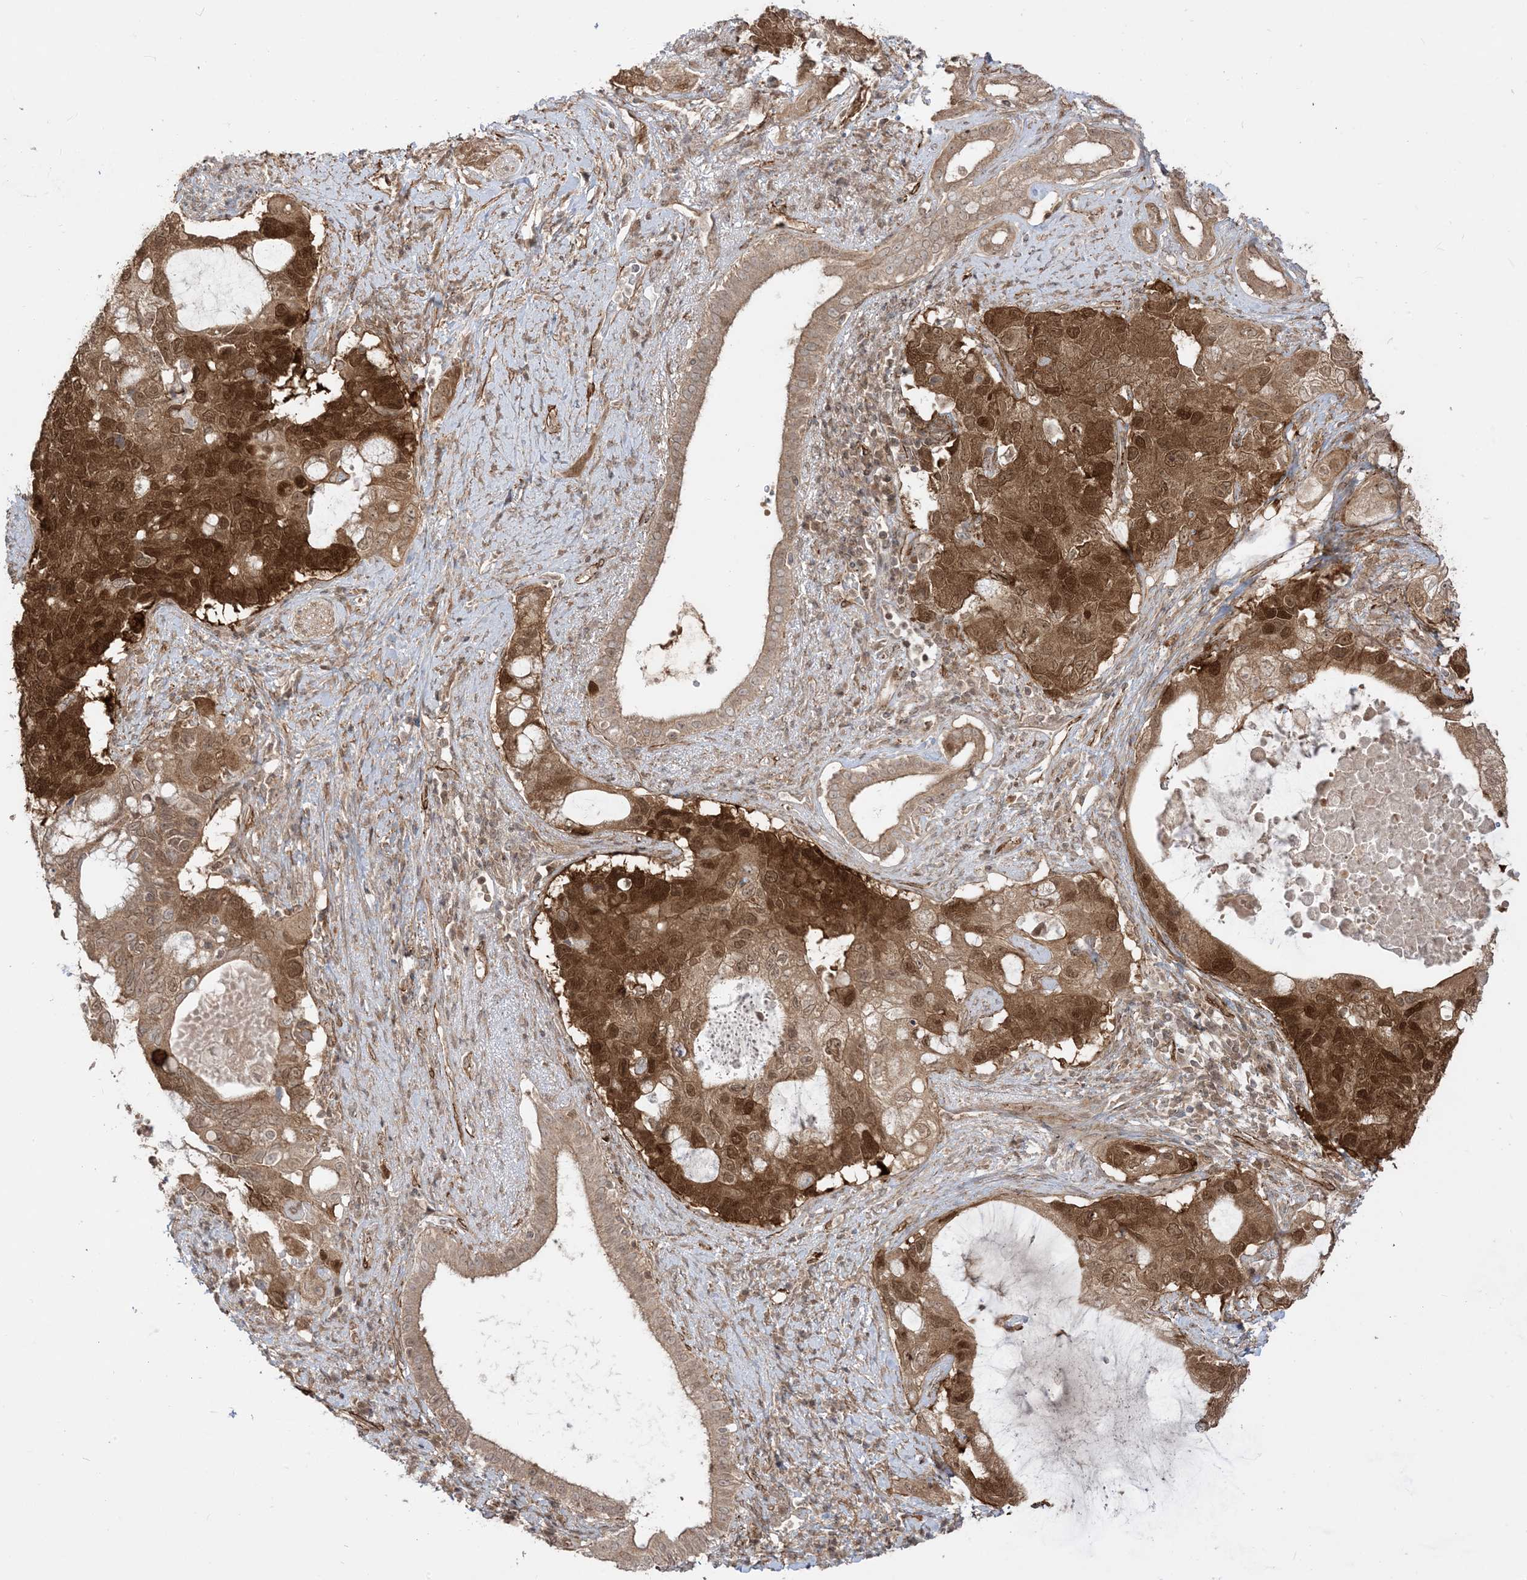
{"staining": {"intensity": "strong", "quantity": "25%-75%", "location": "cytoplasmic/membranous,nuclear"}, "tissue": "pancreatic cancer", "cell_type": "Tumor cells", "image_type": "cancer", "snomed": [{"axis": "morphology", "description": "Adenocarcinoma, NOS"}, {"axis": "topography", "description": "Pancreas"}], "caption": "Protein staining of pancreatic cancer tissue reveals strong cytoplasmic/membranous and nuclear staining in approximately 25%-75% of tumor cells.", "gene": "TBCC", "patient": {"sex": "female", "age": 56}}